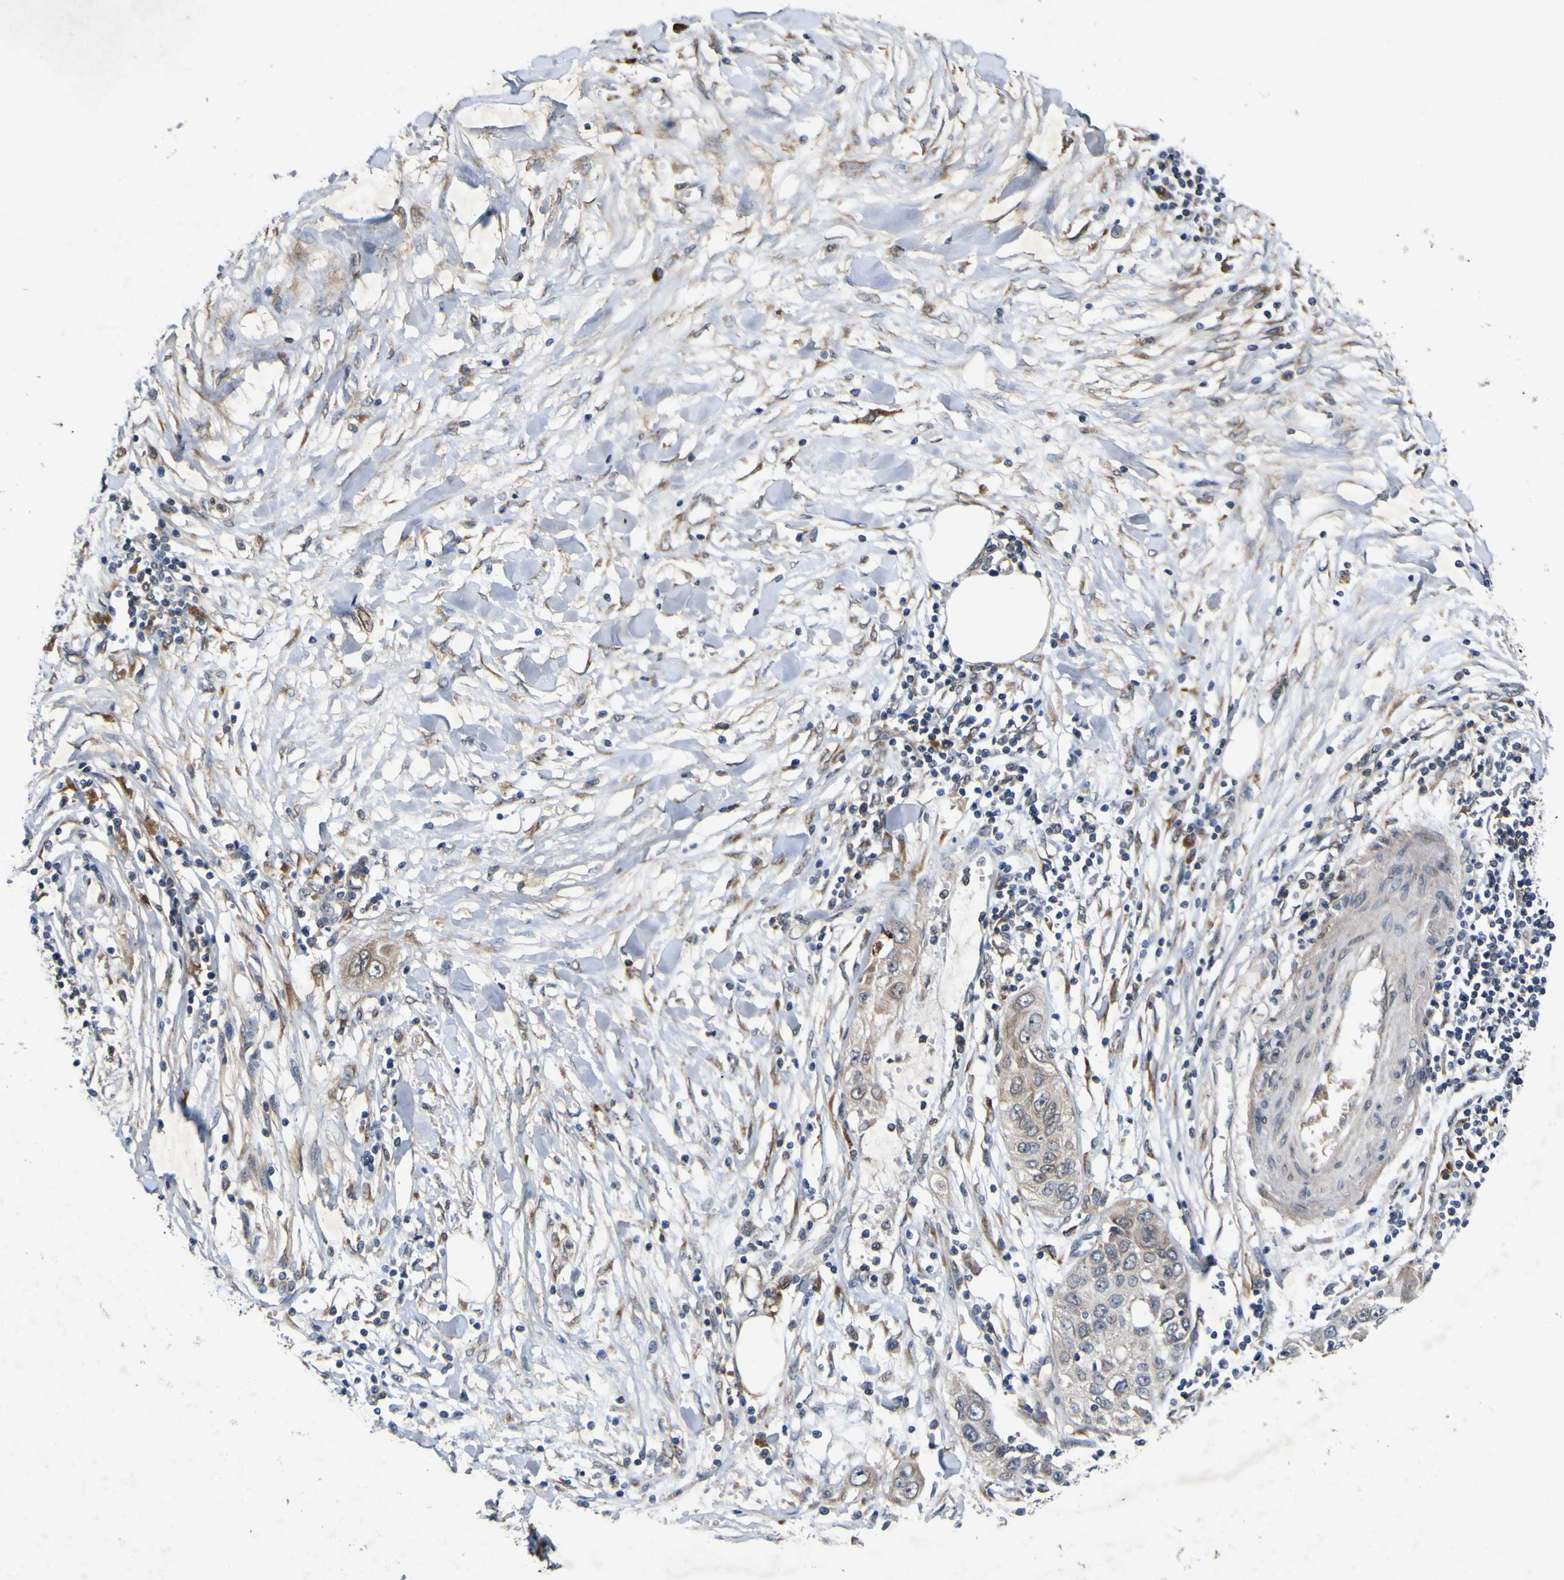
{"staining": {"intensity": "weak", "quantity": ">75%", "location": "cytoplasmic/membranous"}, "tissue": "pancreatic cancer", "cell_type": "Tumor cells", "image_type": "cancer", "snomed": [{"axis": "morphology", "description": "Adenocarcinoma, NOS"}, {"axis": "topography", "description": "Pancreas"}], "caption": "The immunohistochemical stain shows weak cytoplasmic/membranous expression in tumor cells of pancreatic cancer tissue.", "gene": "IRAK2", "patient": {"sex": "female", "age": 70}}